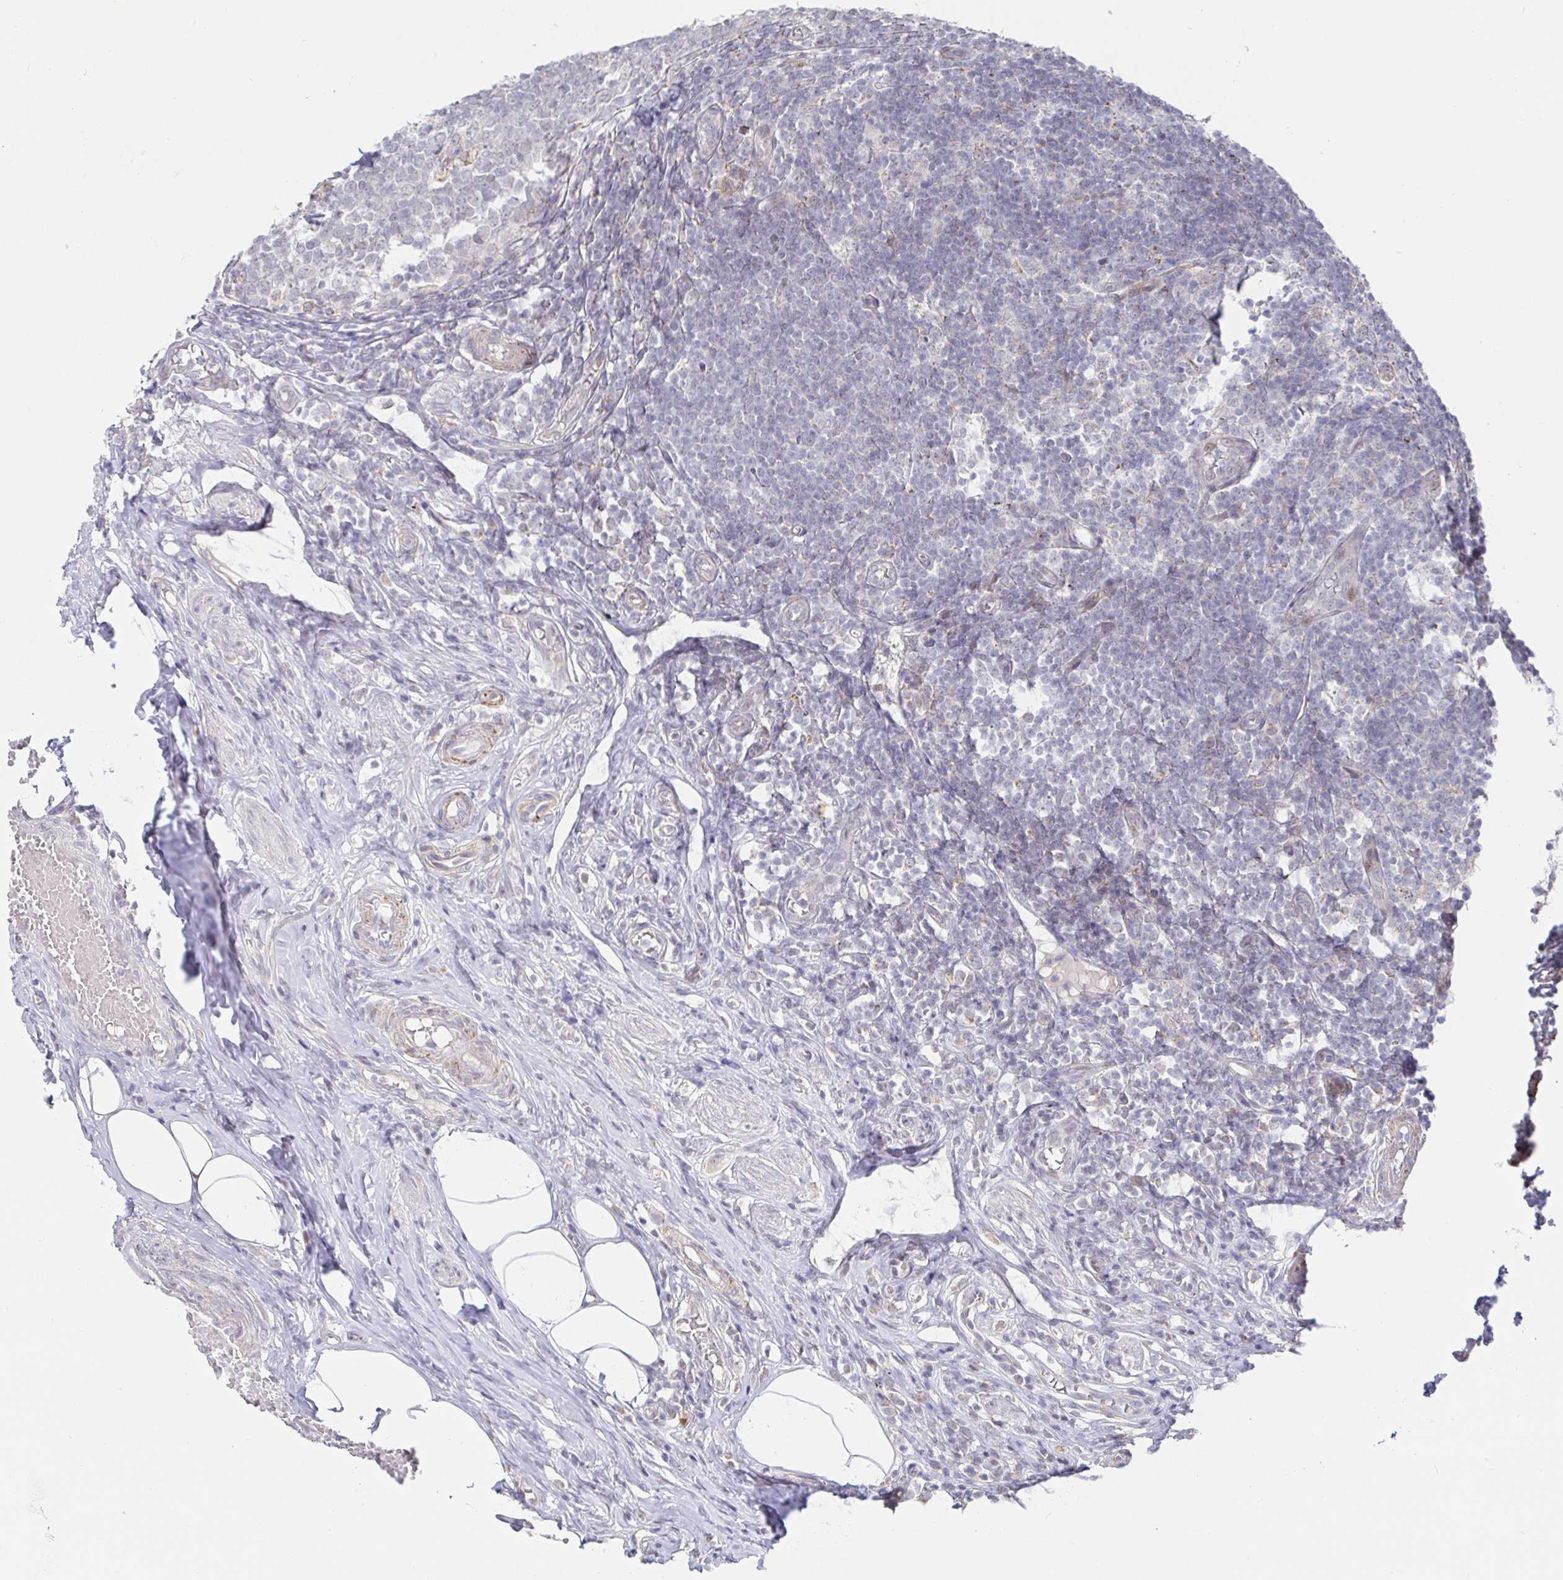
{"staining": {"intensity": "moderate", "quantity": ">75%", "location": "cytoplasmic/membranous"}, "tissue": "appendix", "cell_type": "Glandular cells", "image_type": "normal", "snomed": [{"axis": "morphology", "description": "Normal tissue, NOS"}, {"axis": "topography", "description": "Appendix"}], "caption": "Appendix stained for a protein shows moderate cytoplasmic/membranous positivity in glandular cells.", "gene": "CIT", "patient": {"sex": "male", "age": 18}}